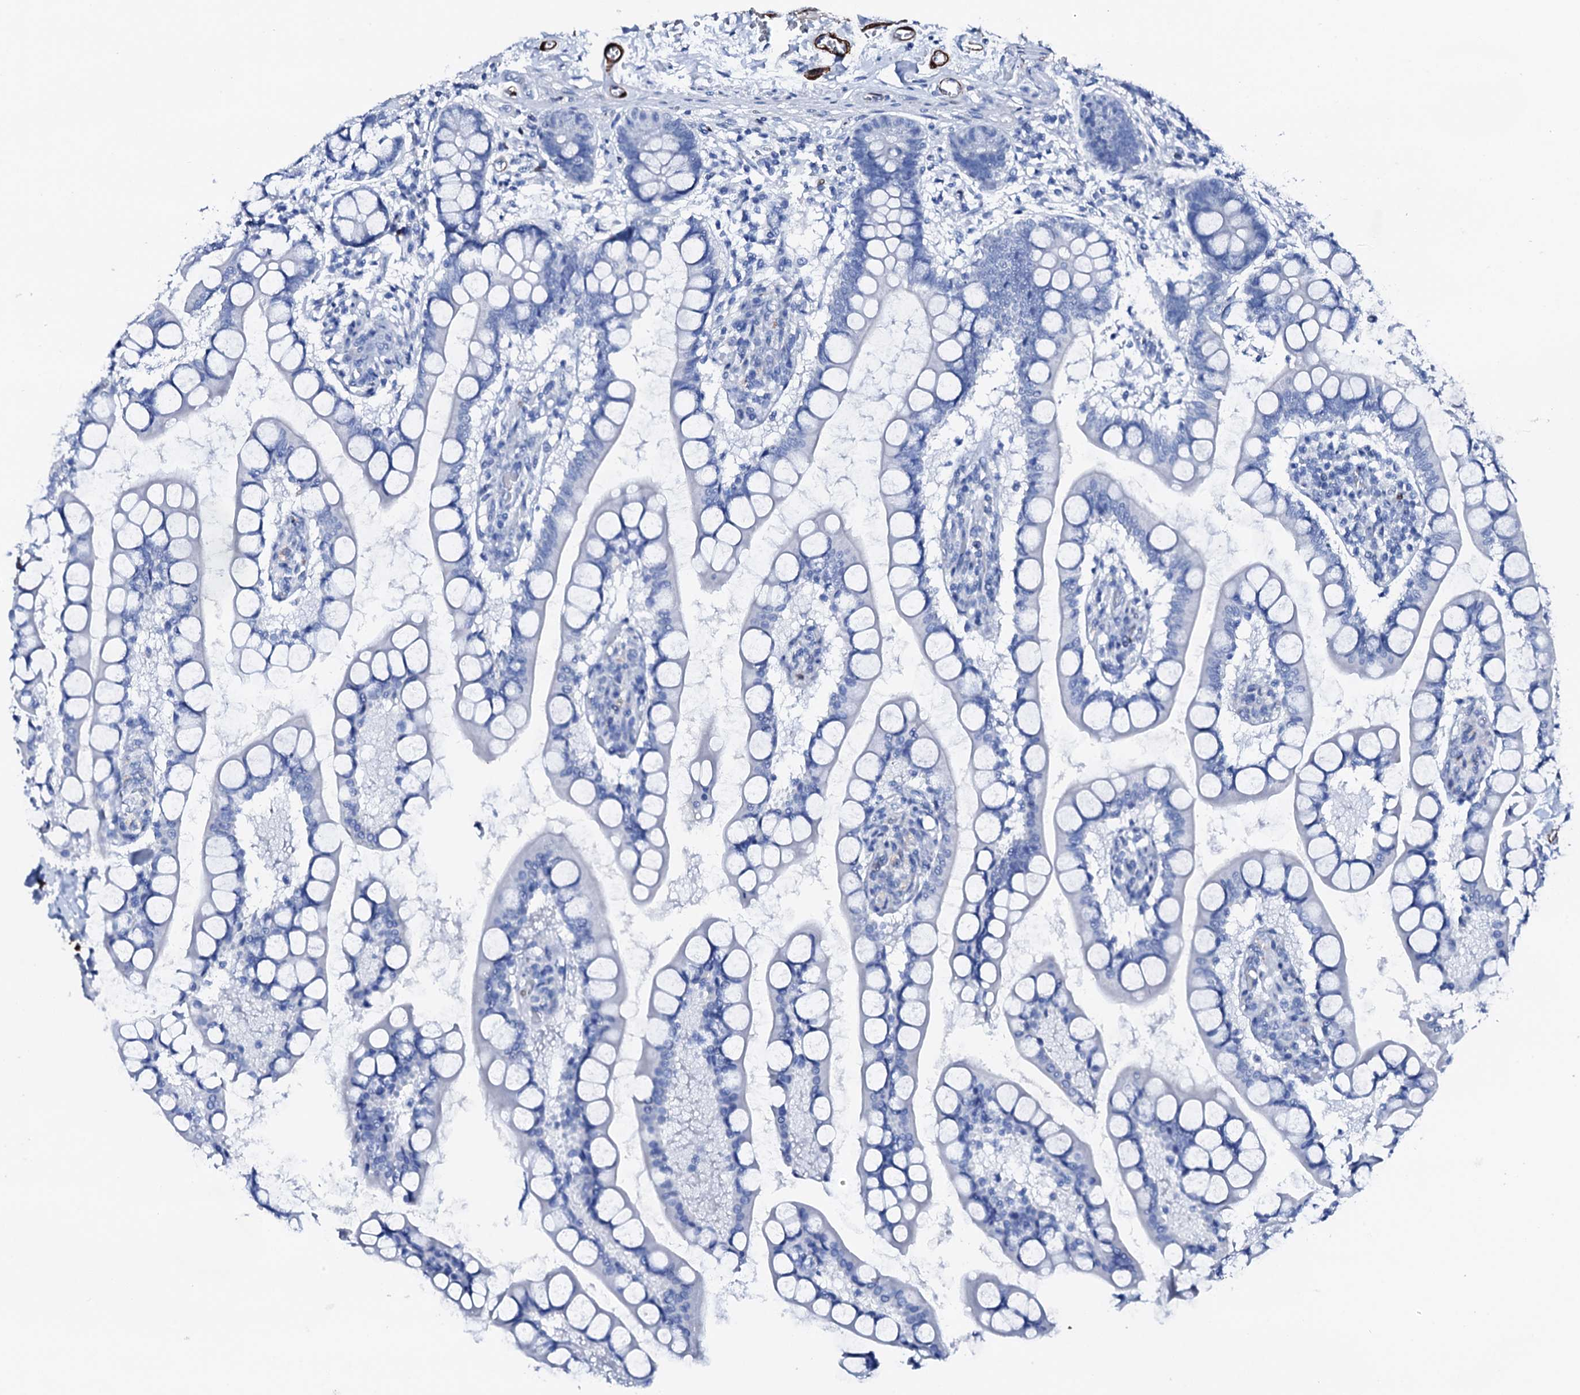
{"staining": {"intensity": "negative", "quantity": "none", "location": "none"}, "tissue": "small intestine", "cell_type": "Glandular cells", "image_type": "normal", "snomed": [{"axis": "morphology", "description": "Normal tissue, NOS"}, {"axis": "topography", "description": "Small intestine"}], "caption": "An image of small intestine stained for a protein demonstrates no brown staining in glandular cells.", "gene": "NRIP2", "patient": {"sex": "male", "age": 52}}